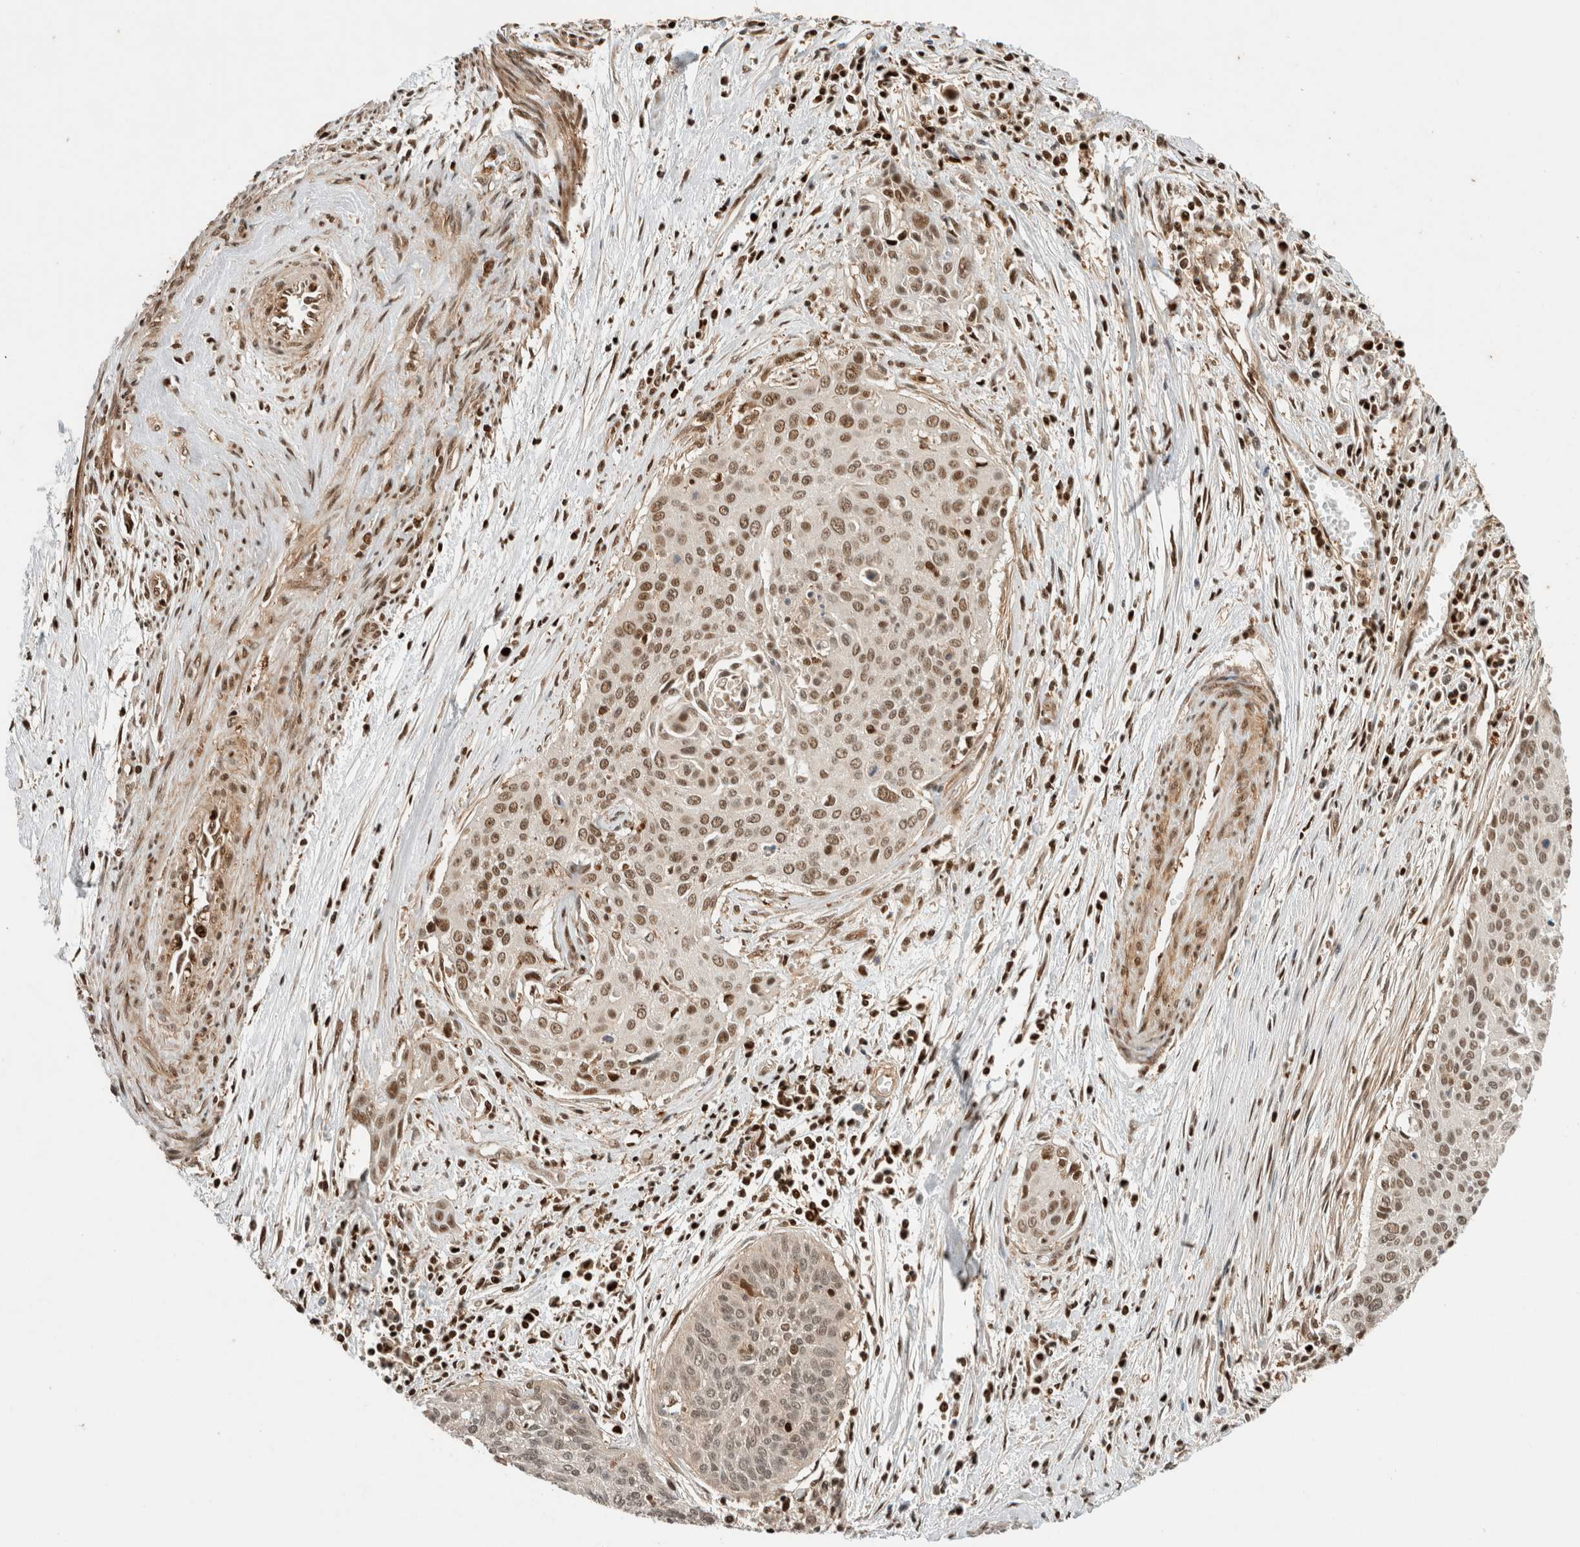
{"staining": {"intensity": "moderate", "quantity": ">75%", "location": "nuclear"}, "tissue": "cervical cancer", "cell_type": "Tumor cells", "image_type": "cancer", "snomed": [{"axis": "morphology", "description": "Squamous cell carcinoma, NOS"}, {"axis": "topography", "description": "Cervix"}], "caption": "An immunohistochemistry micrograph of neoplastic tissue is shown. Protein staining in brown labels moderate nuclear positivity in cervical squamous cell carcinoma within tumor cells. (DAB = brown stain, brightfield microscopy at high magnification).", "gene": "SNRNP40", "patient": {"sex": "female", "age": 55}}